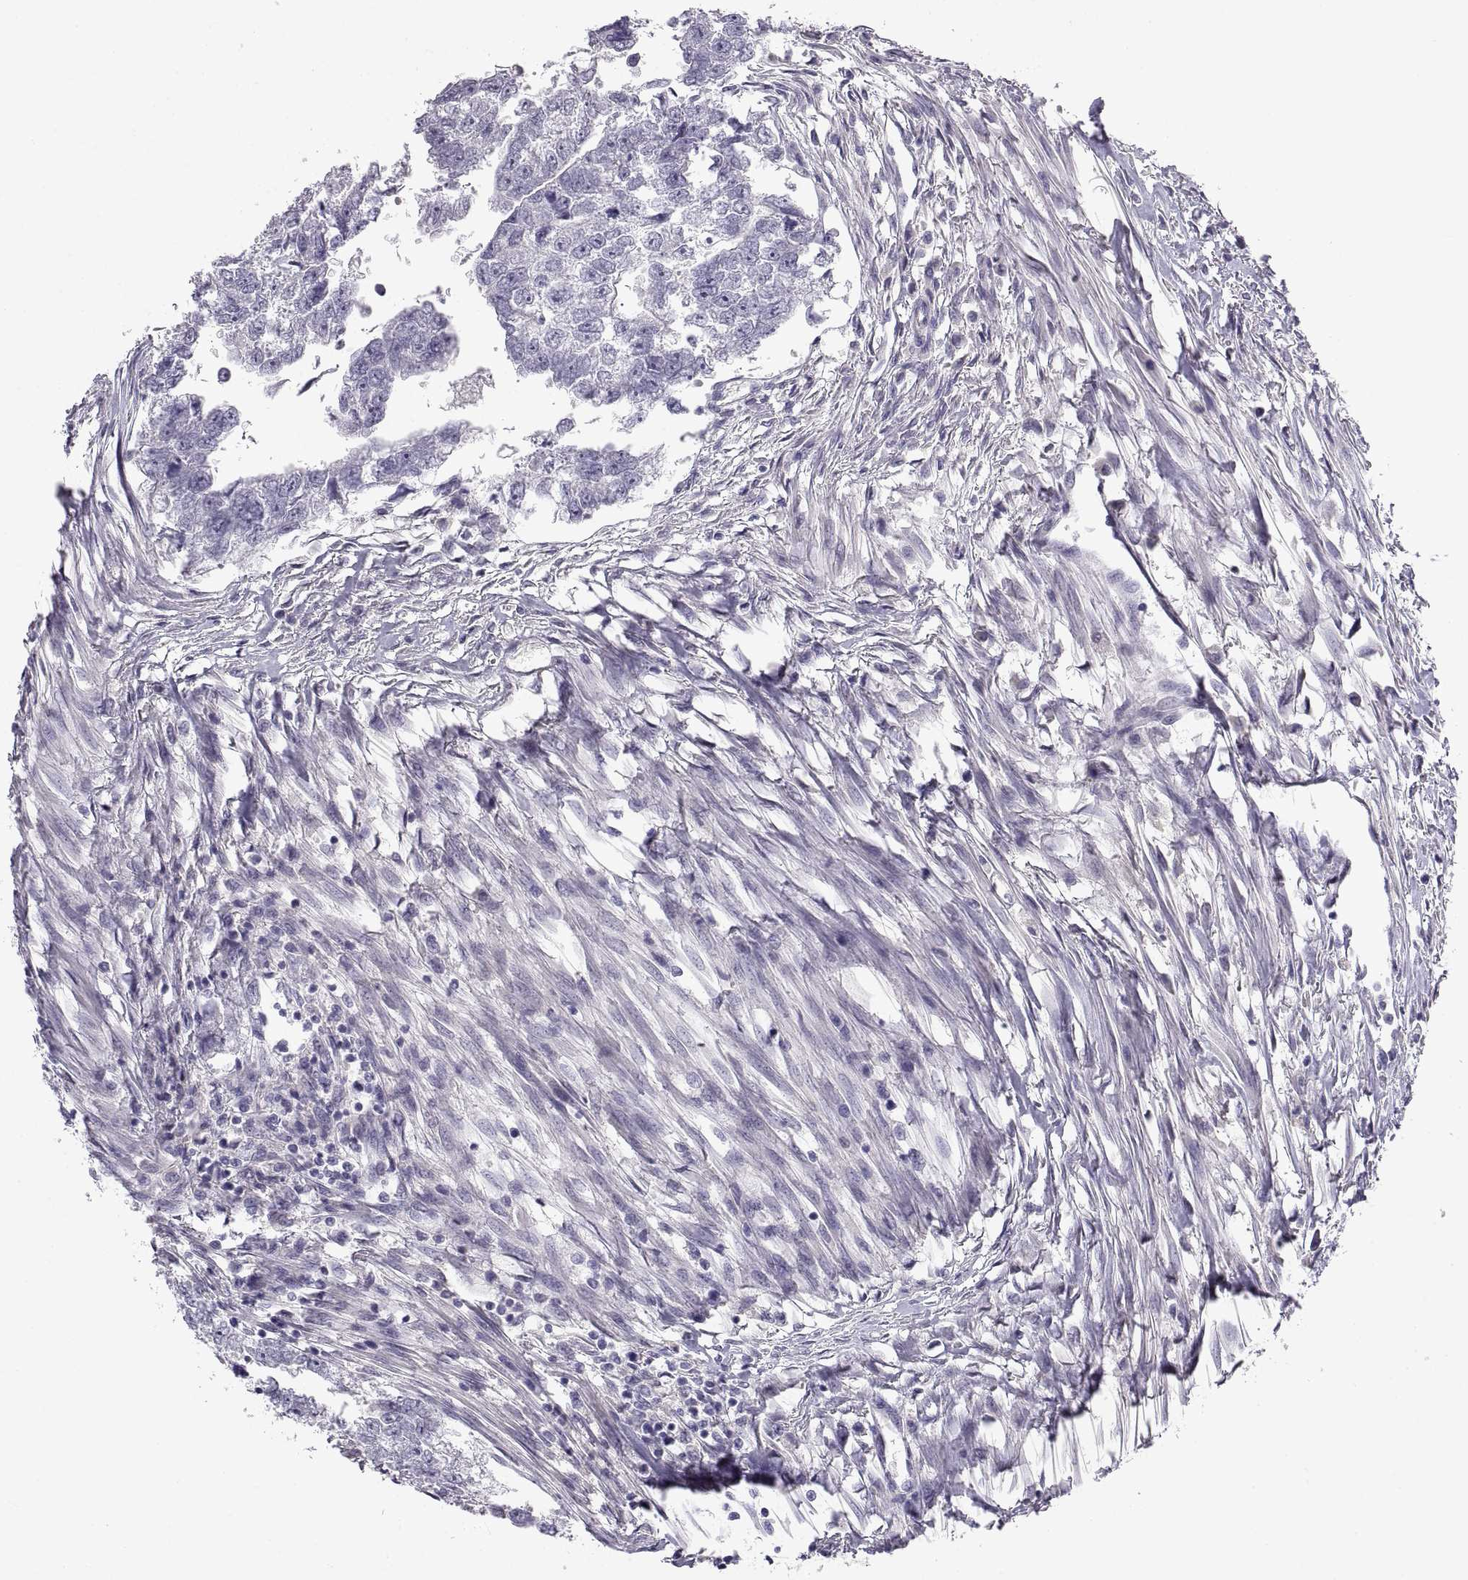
{"staining": {"intensity": "negative", "quantity": "none", "location": "none"}, "tissue": "testis cancer", "cell_type": "Tumor cells", "image_type": "cancer", "snomed": [{"axis": "morphology", "description": "Carcinoma, Embryonal, NOS"}, {"axis": "morphology", "description": "Teratoma, malignant, NOS"}, {"axis": "topography", "description": "Testis"}], "caption": "Protein analysis of testis teratoma (malignant) demonstrates no significant staining in tumor cells.", "gene": "CRYBB3", "patient": {"sex": "male", "age": 44}}